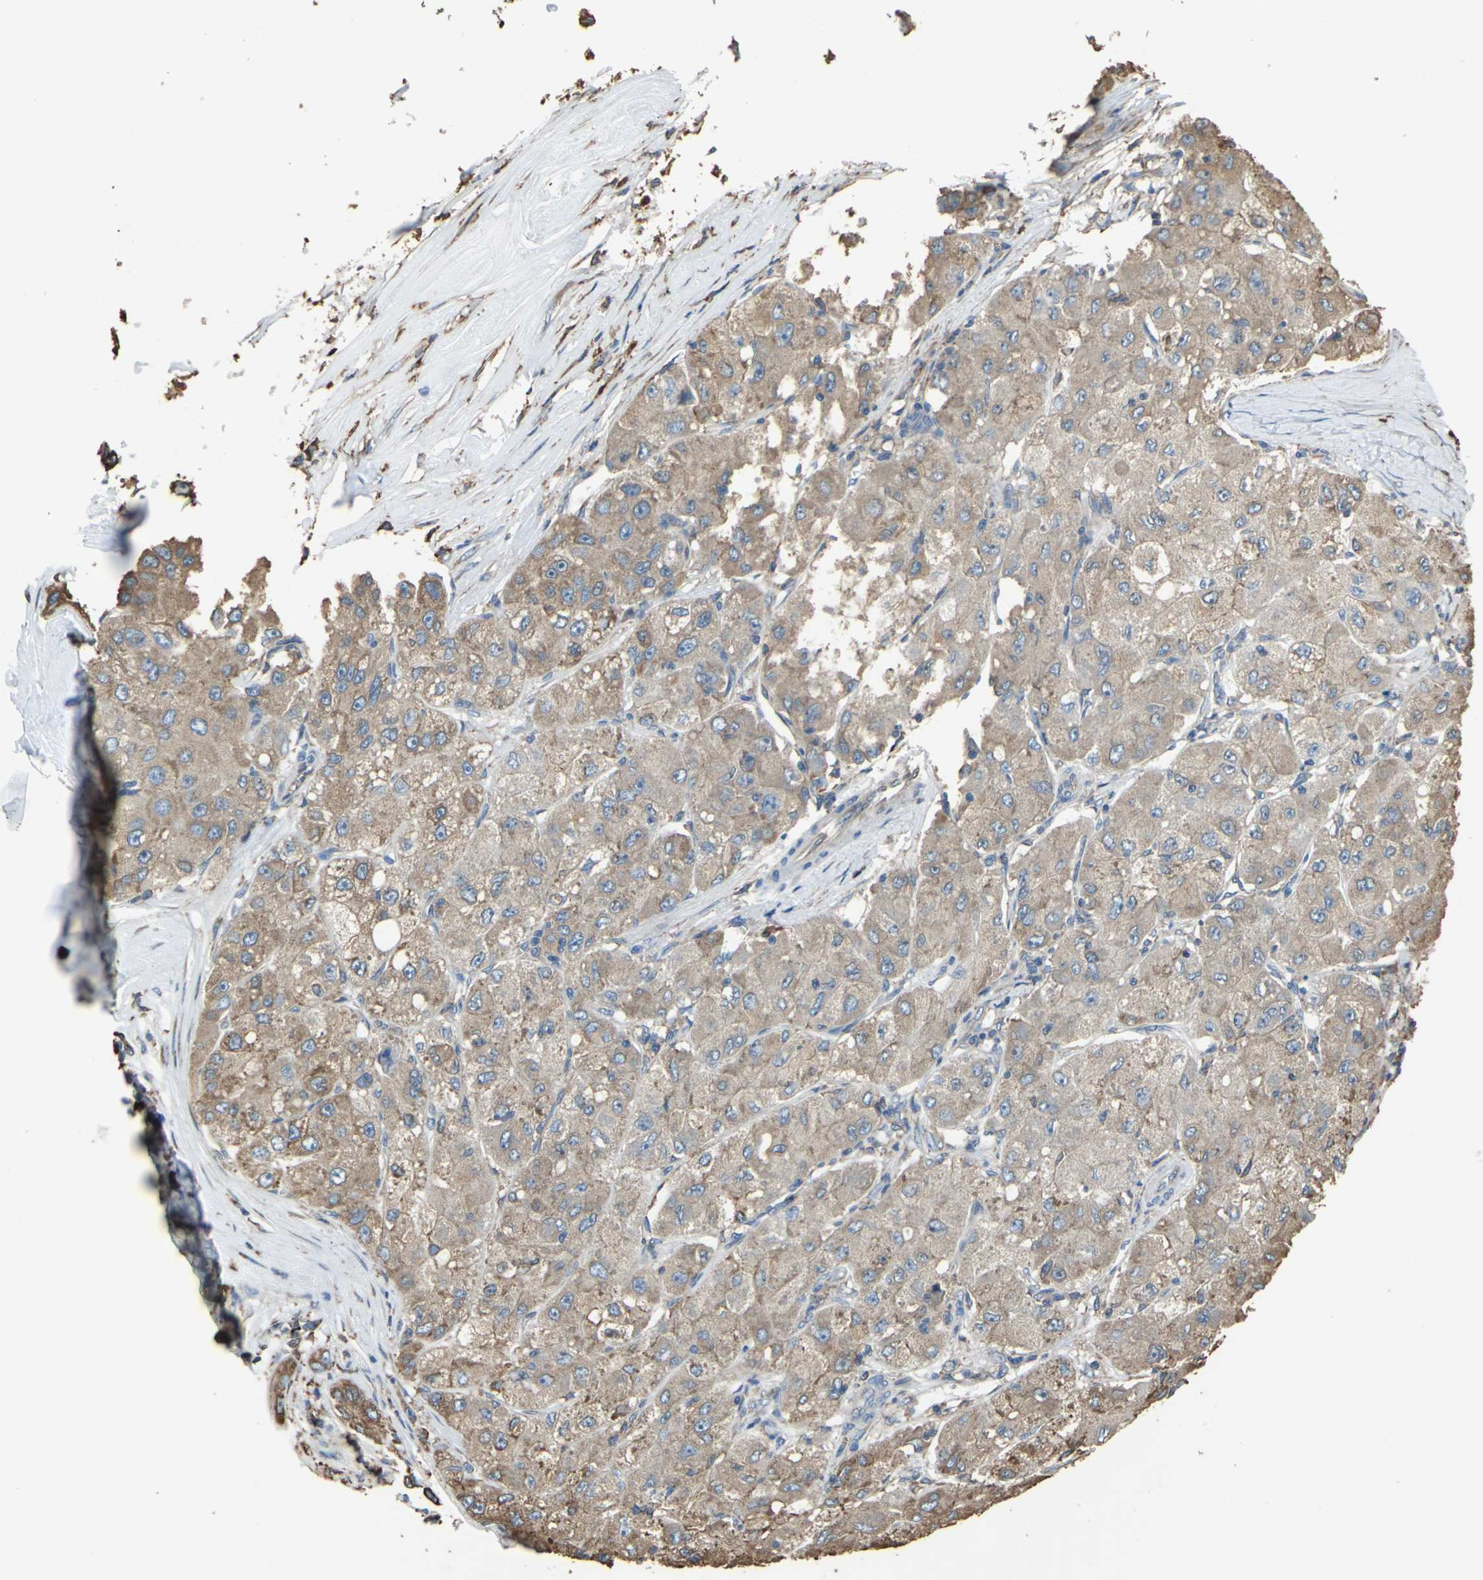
{"staining": {"intensity": "moderate", "quantity": ">75%", "location": "cytoplasmic/membranous"}, "tissue": "liver cancer", "cell_type": "Tumor cells", "image_type": "cancer", "snomed": [{"axis": "morphology", "description": "Carcinoma, Hepatocellular, NOS"}, {"axis": "topography", "description": "Liver"}], "caption": "Liver cancer stained with a brown dye demonstrates moderate cytoplasmic/membranous positive expression in about >75% of tumor cells.", "gene": "GPANK1", "patient": {"sex": "male", "age": 80}}